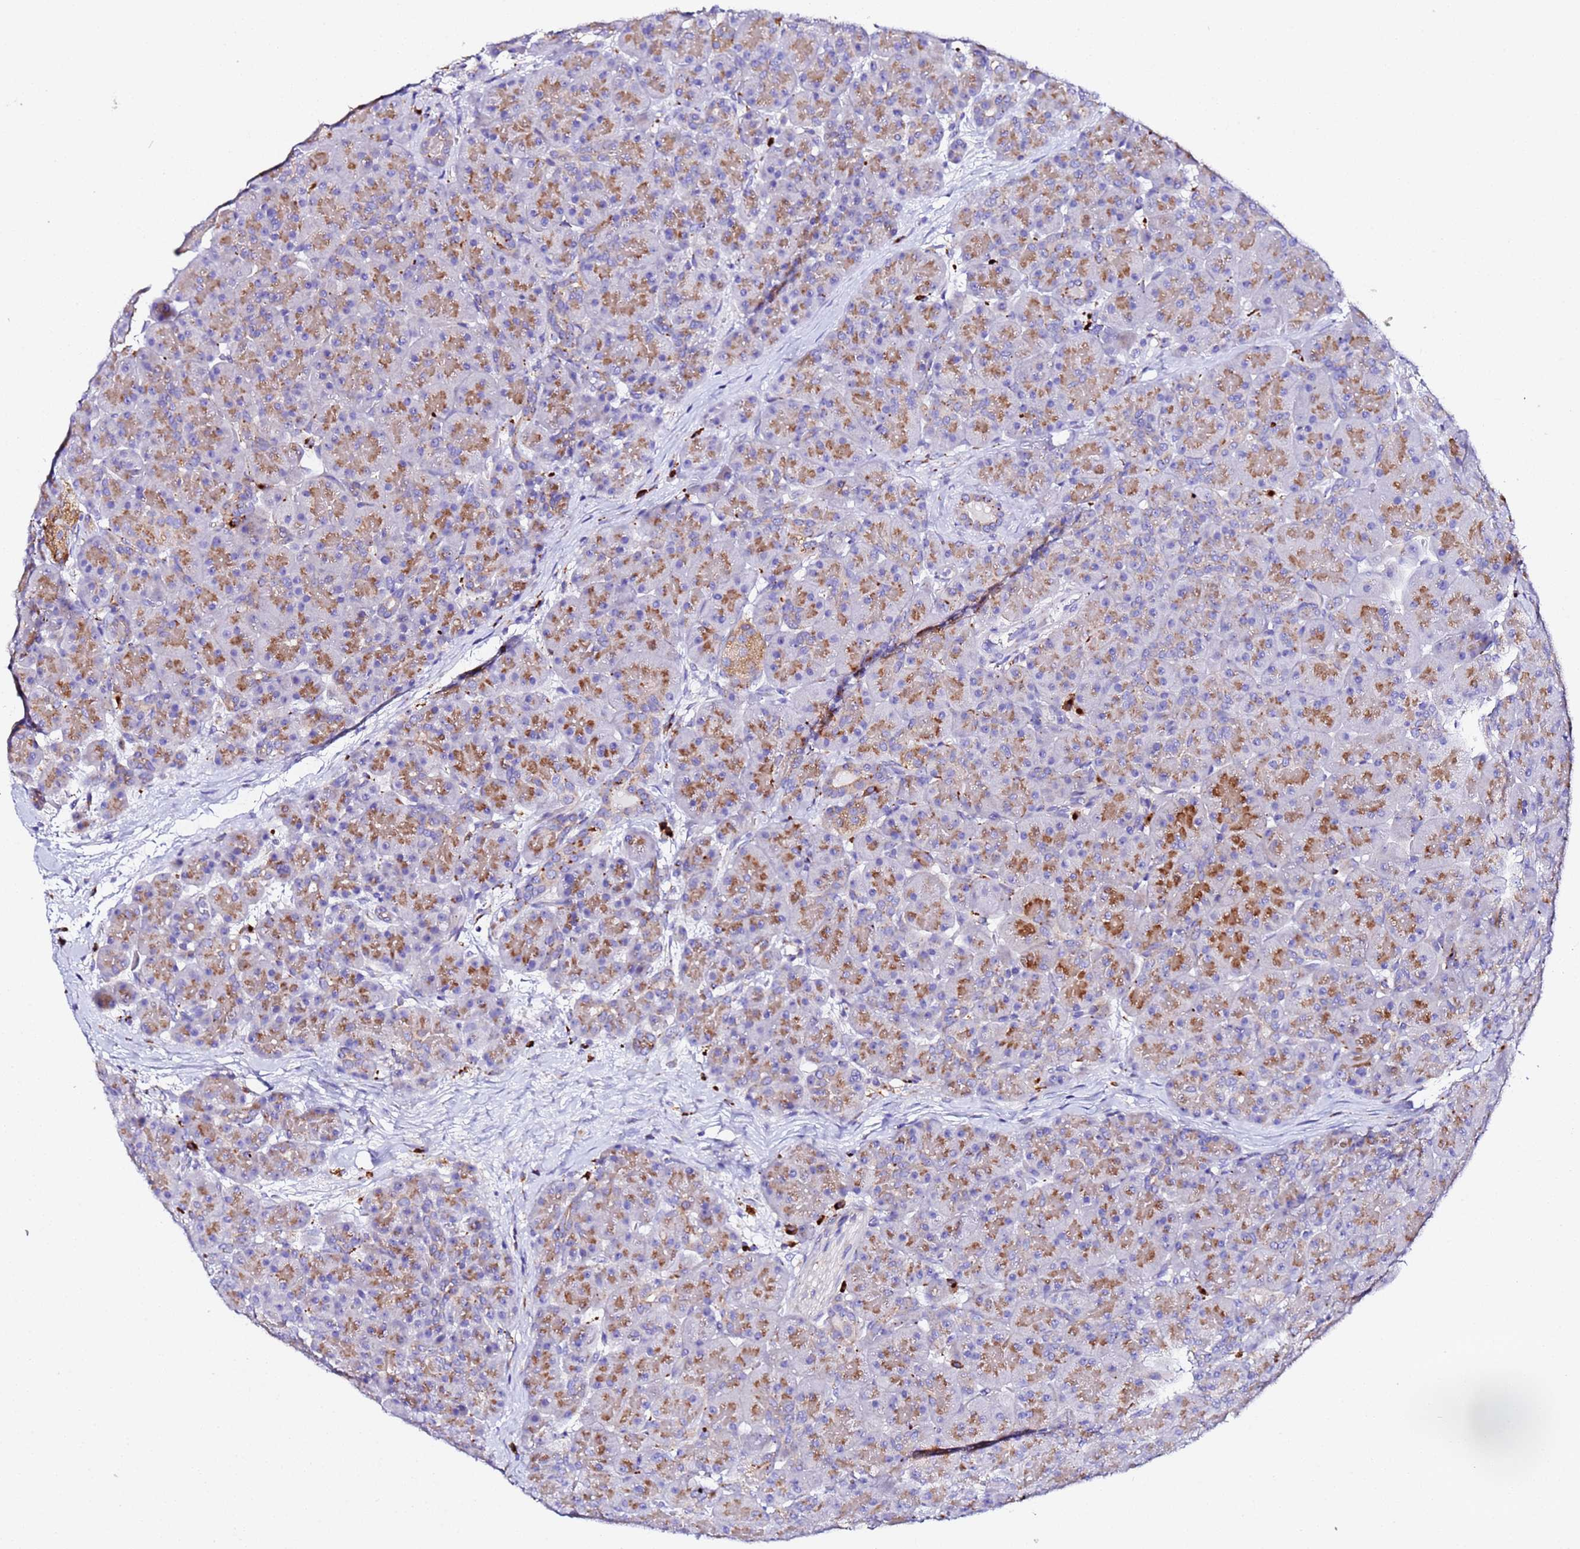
{"staining": {"intensity": "moderate", "quantity": ">75%", "location": "cytoplasmic/membranous"}, "tissue": "pancreas", "cell_type": "Exocrine glandular cells", "image_type": "normal", "snomed": [{"axis": "morphology", "description": "Normal tissue, NOS"}, {"axis": "topography", "description": "Pancreas"}], "caption": "A brown stain highlights moderate cytoplasmic/membranous expression of a protein in exocrine glandular cells of normal human pancreas. (Brightfield microscopy of DAB IHC at high magnification).", "gene": "VTI1B", "patient": {"sex": "male", "age": 66}}